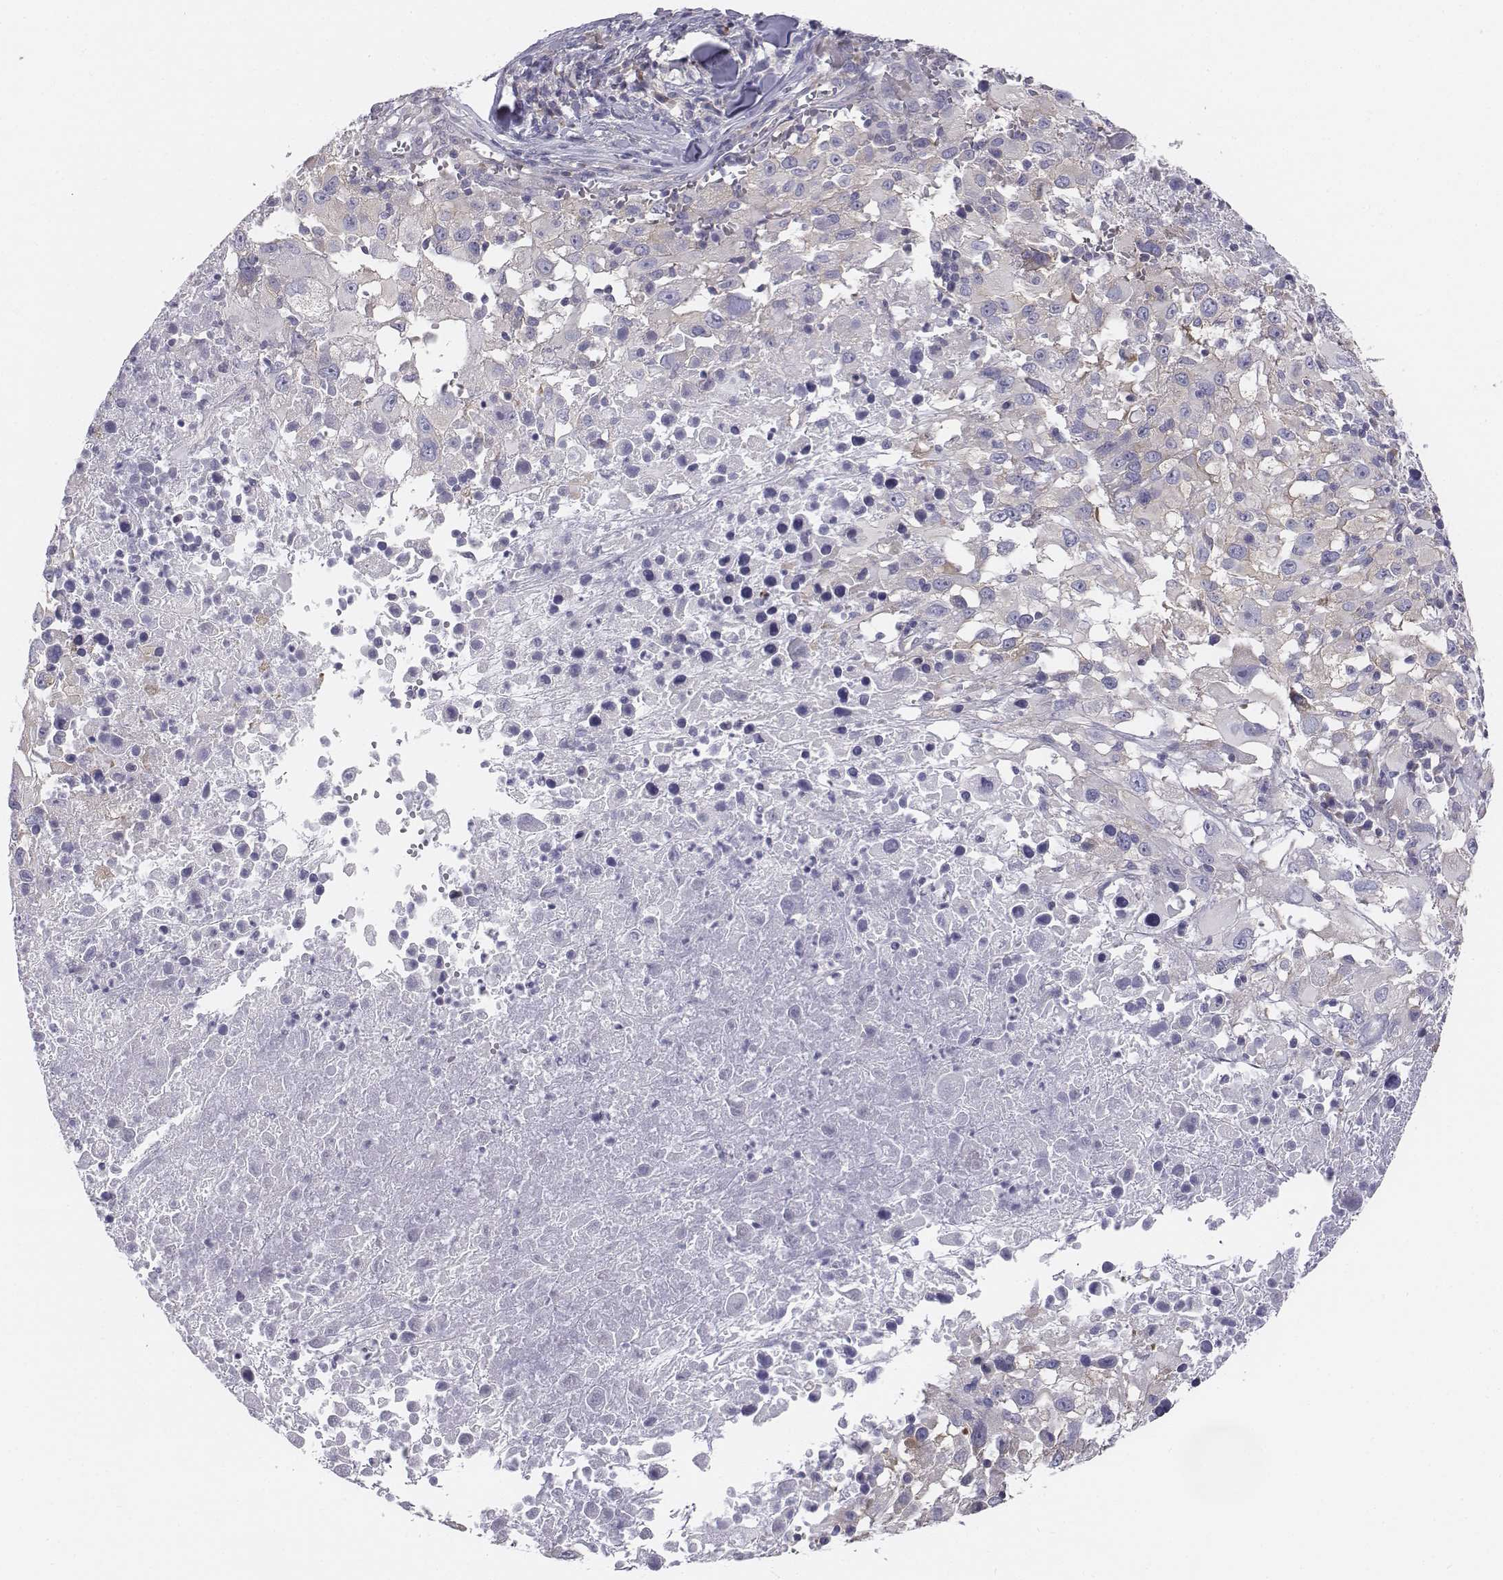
{"staining": {"intensity": "negative", "quantity": "none", "location": "none"}, "tissue": "melanoma", "cell_type": "Tumor cells", "image_type": "cancer", "snomed": [{"axis": "morphology", "description": "Malignant melanoma, Metastatic site"}, {"axis": "topography", "description": "Soft tissue"}], "caption": "Protein analysis of melanoma demonstrates no significant positivity in tumor cells.", "gene": "CHST14", "patient": {"sex": "male", "age": 50}}